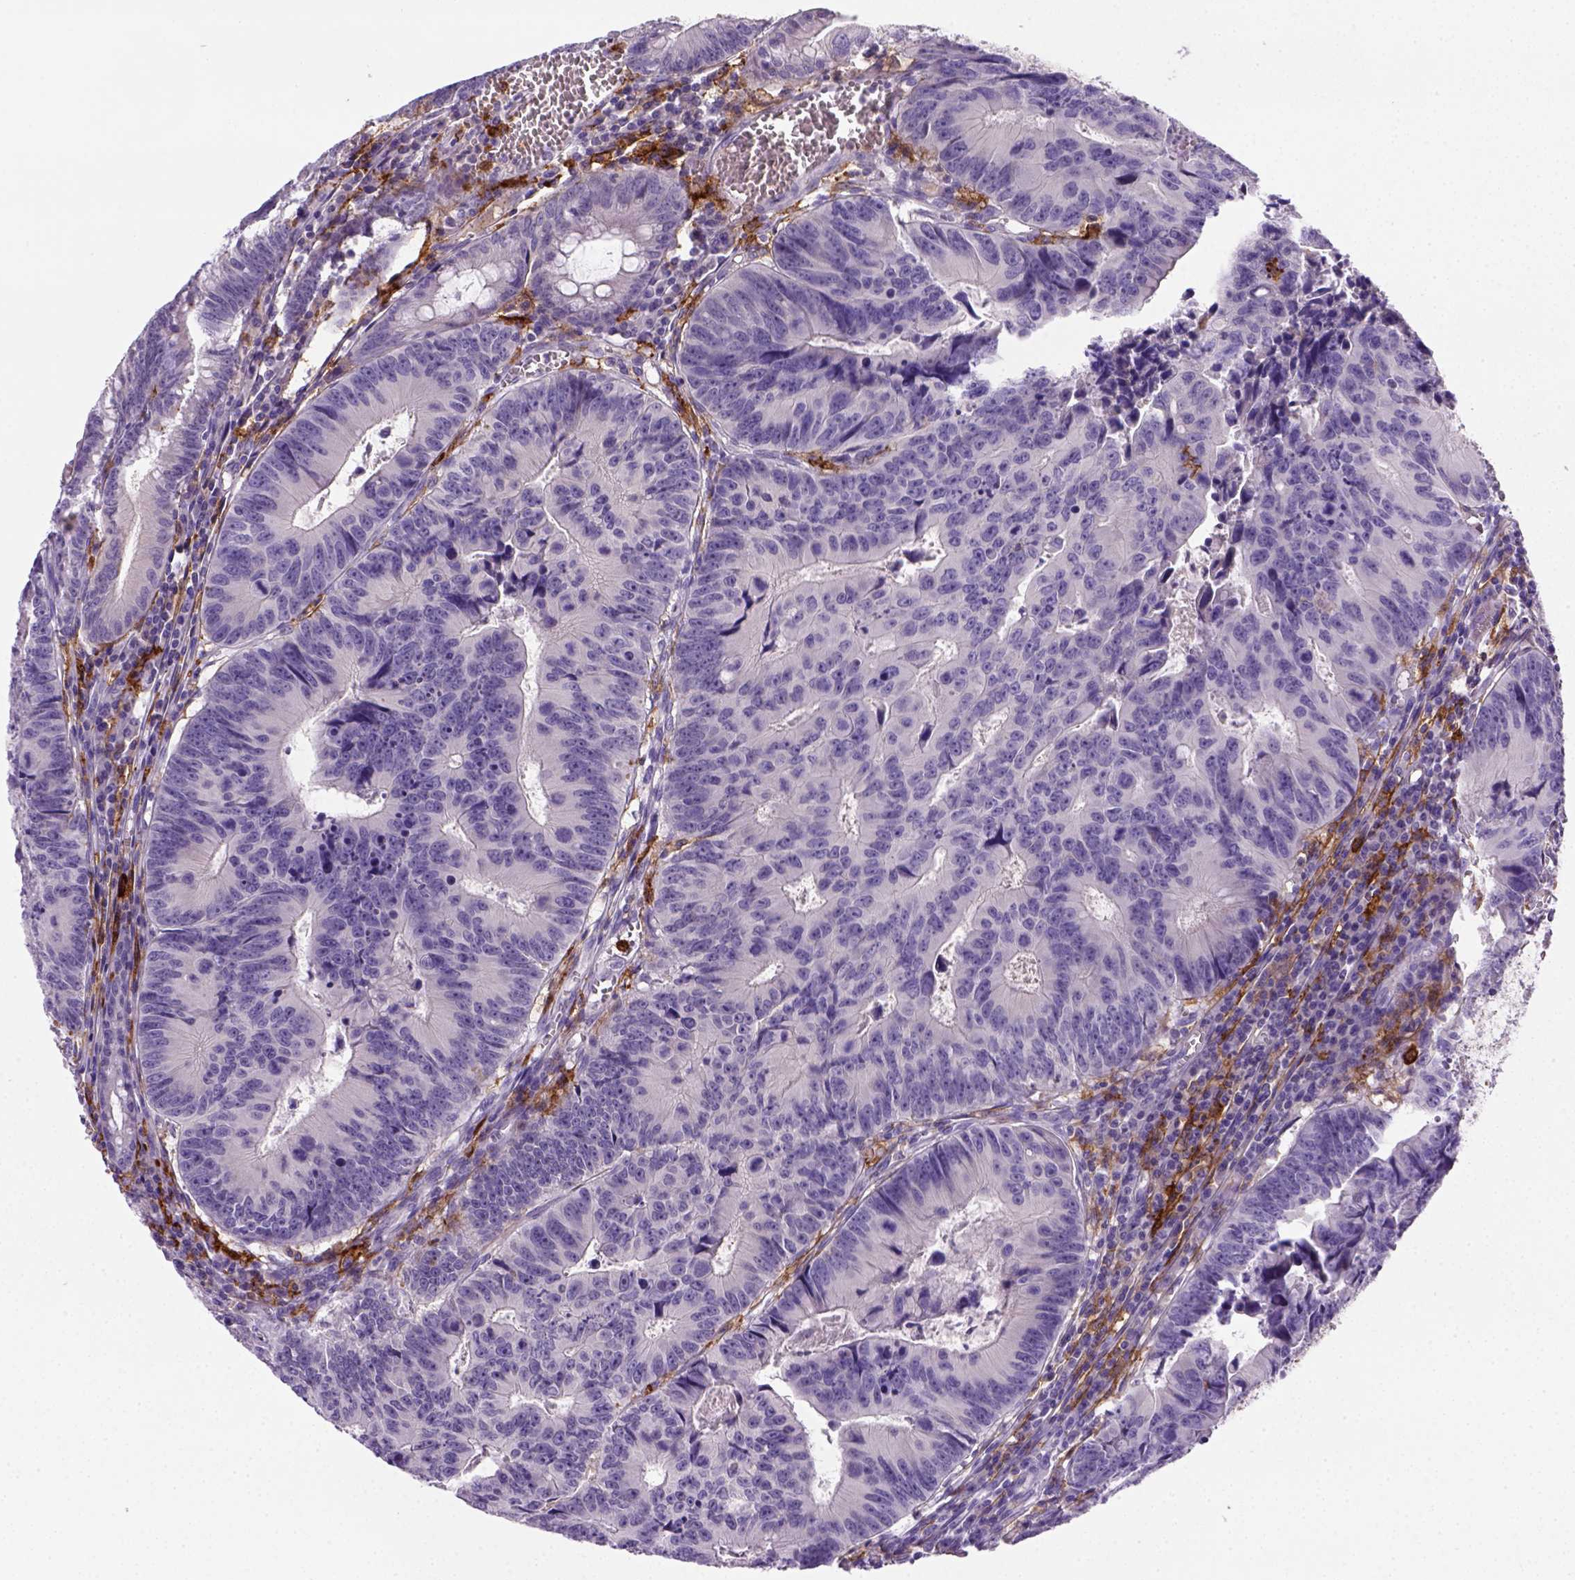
{"staining": {"intensity": "negative", "quantity": "none", "location": "none"}, "tissue": "colorectal cancer", "cell_type": "Tumor cells", "image_type": "cancer", "snomed": [{"axis": "morphology", "description": "Adenocarcinoma, NOS"}, {"axis": "topography", "description": "Colon"}], "caption": "Tumor cells are negative for brown protein staining in colorectal cancer. (Immunohistochemistry, brightfield microscopy, high magnification).", "gene": "CD14", "patient": {"sex": "female", "age": 87}}